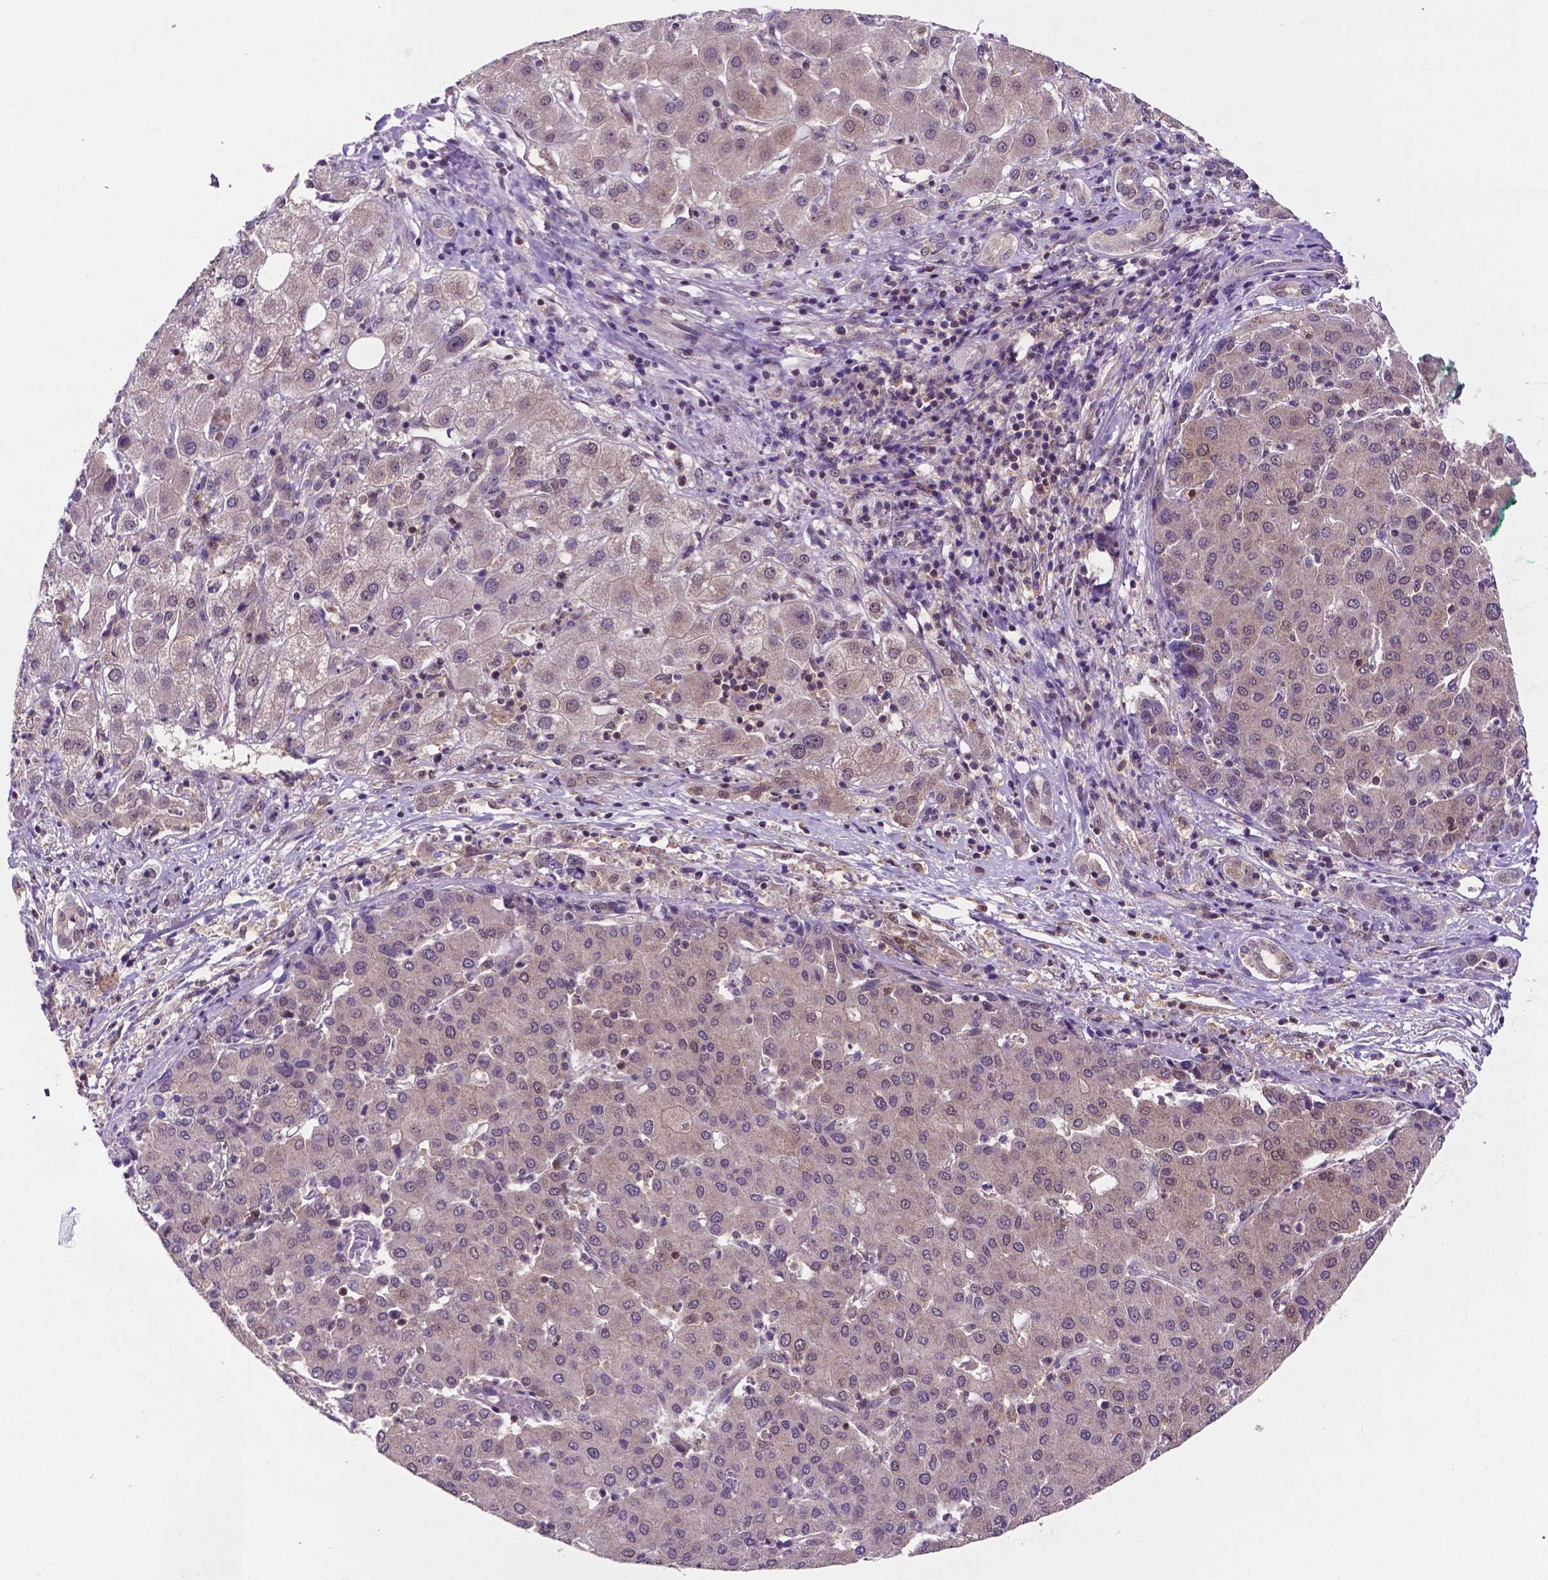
{"staining": {"intensity": "negative", "quantity": "none", "location": "none"}, "tissue": "liver cancer", "cell_type": "Tumor cells", "image_type": "cancer", "snomed": [{"axis": "morphology", "description": "Carcinoma, Hepatocellular, NOS"}, {"axis": "topography", "description": "Liver"}], "caption": "Image shows no protein positivity in tumor cells of hepatocellular carcinoma (liver) tissue.", "gene": "UBE2L6", "patient": {"sex": "male", "age": 65}}